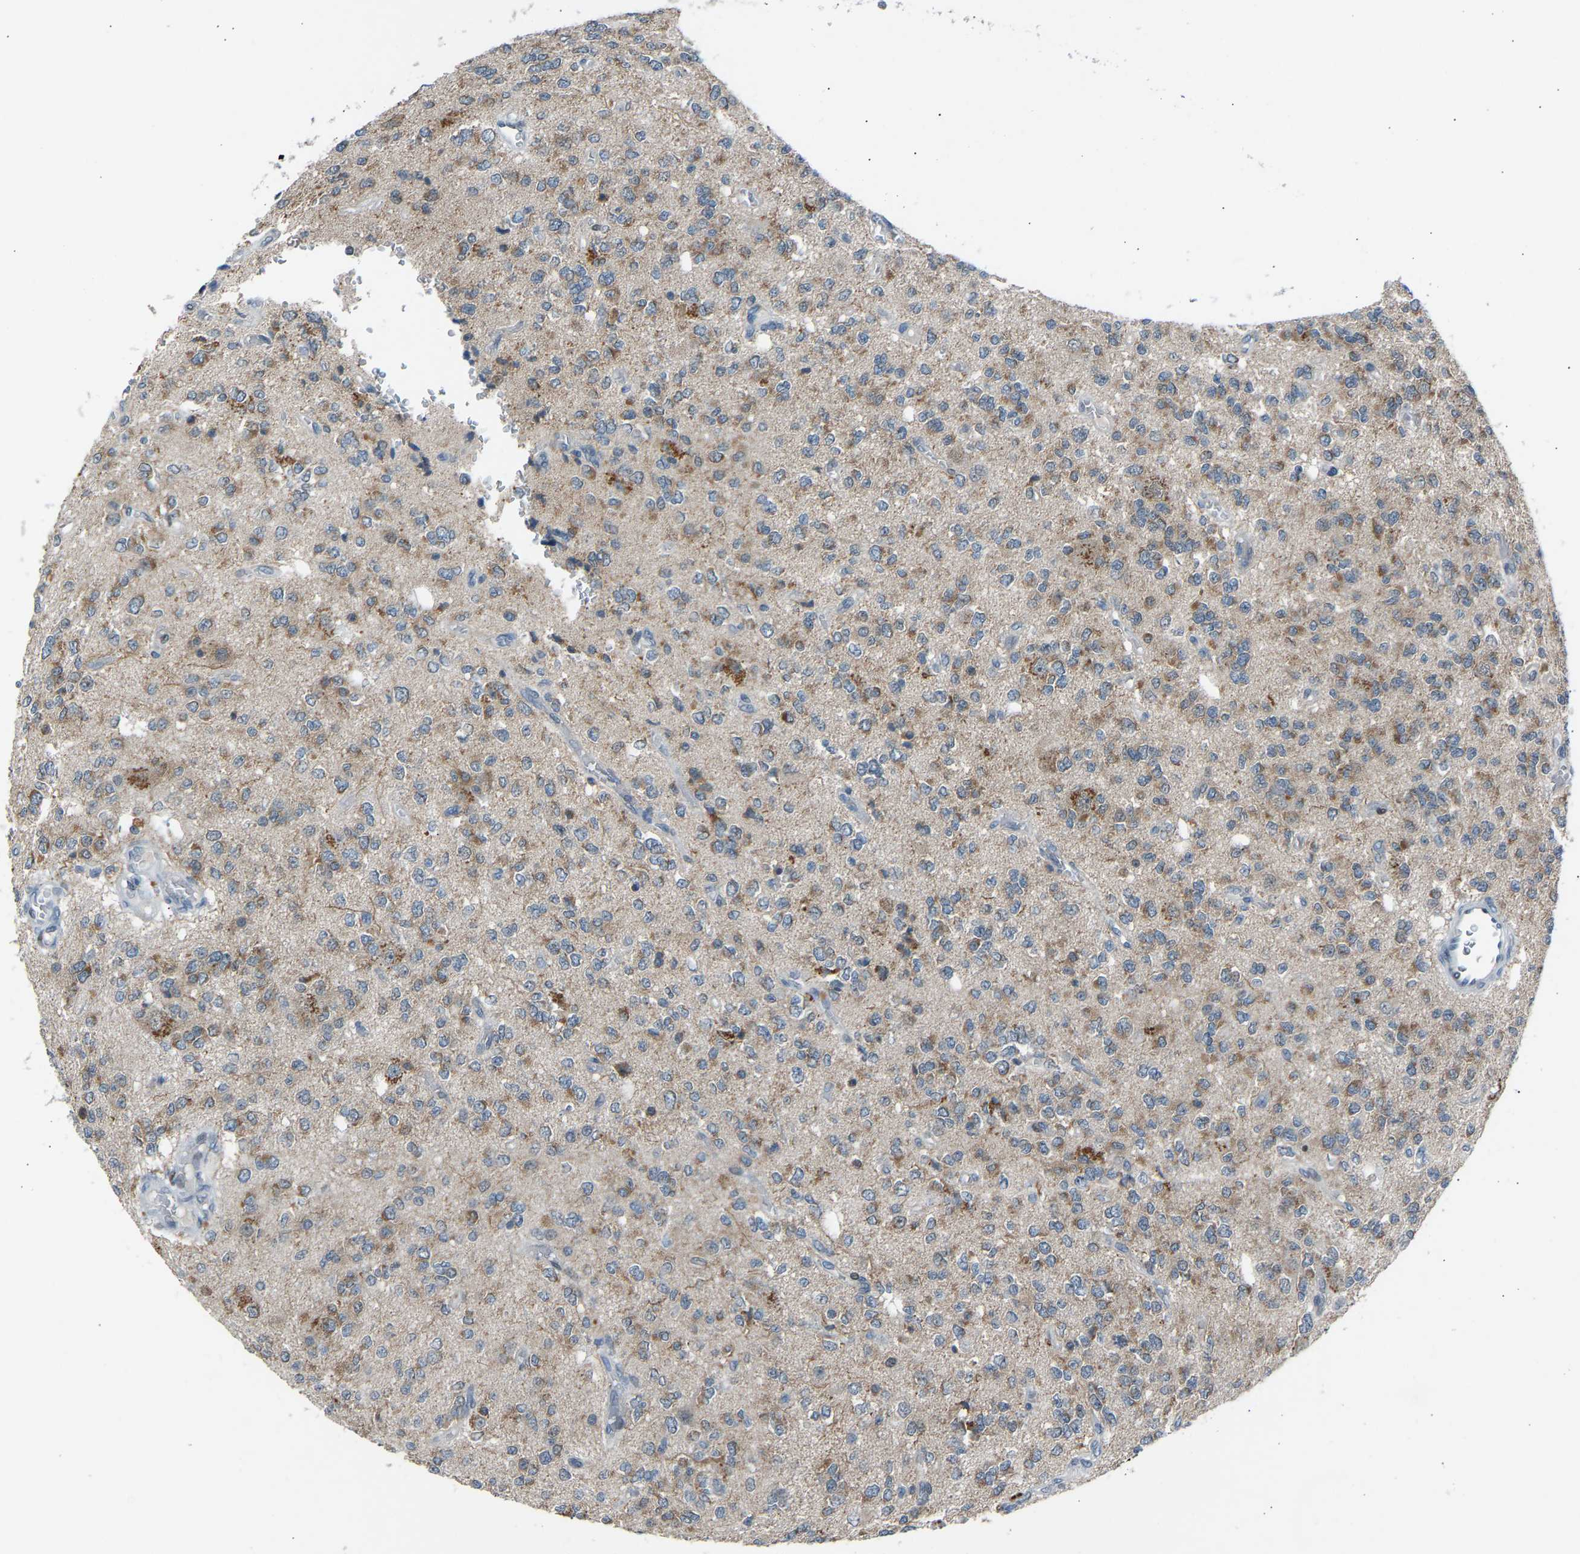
{"staining": {"intensity": "moderate", "quantity": "25%-75%", "location": "cytoplasmic/membranous"}, "tissue": "glioma", "cell_type": "Tumor cells", "image_type": "cancer", "snomed": [{"axis": "morphology", "description": "Glioma, malignant, Low grade"}, {"axis": "topography", "description": "Brain"}], "caption": "Protein expression by immunohistochemistry reveals moderate cytoplasmic/membranous positivity in approximately 25%-75% of tumor cells in glioma.", "gene": "SLIRP", "patient": {"sex": "male", "age": 38}}